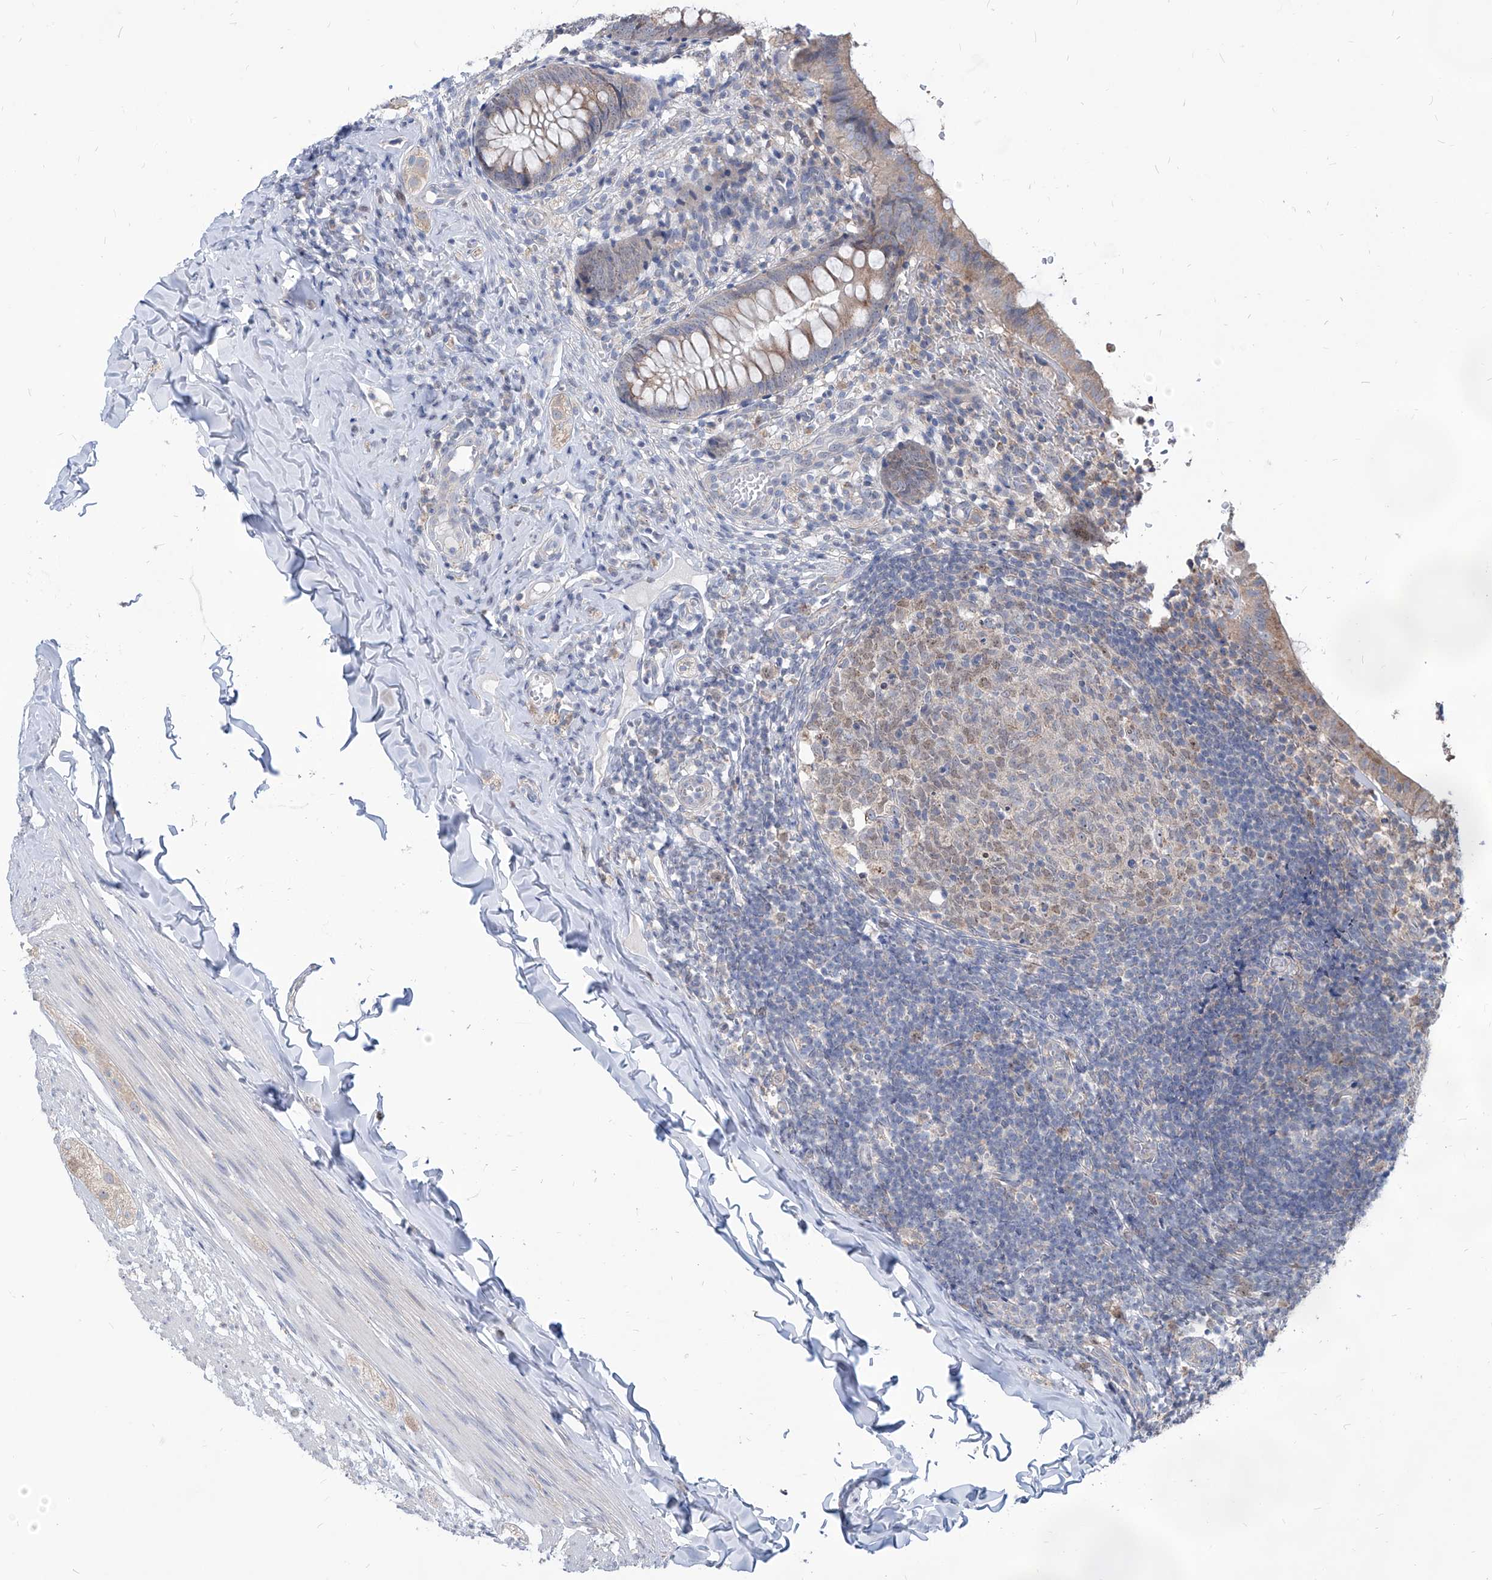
{"staining": {"intensity": "moderate", "quantity": "25%-75%", "location": "cytoplasmic/membranous"}, "tissue": "appendix", "cell_type": "Glandular cells", "image_type": "normal", "snomed": [{"axis": "morphology", "description": "Normal tissue, NOS"}, {"axis": "topography", "description": "Appendix"}], "caption": "Brown immunohistochemical staining in benign appendix displays moderate cytoplasmic/membranous expression in approximately 25%-75% of glandular cells.", "gene": "AGPS", "patient": {"sex": "male", "age": 8}}